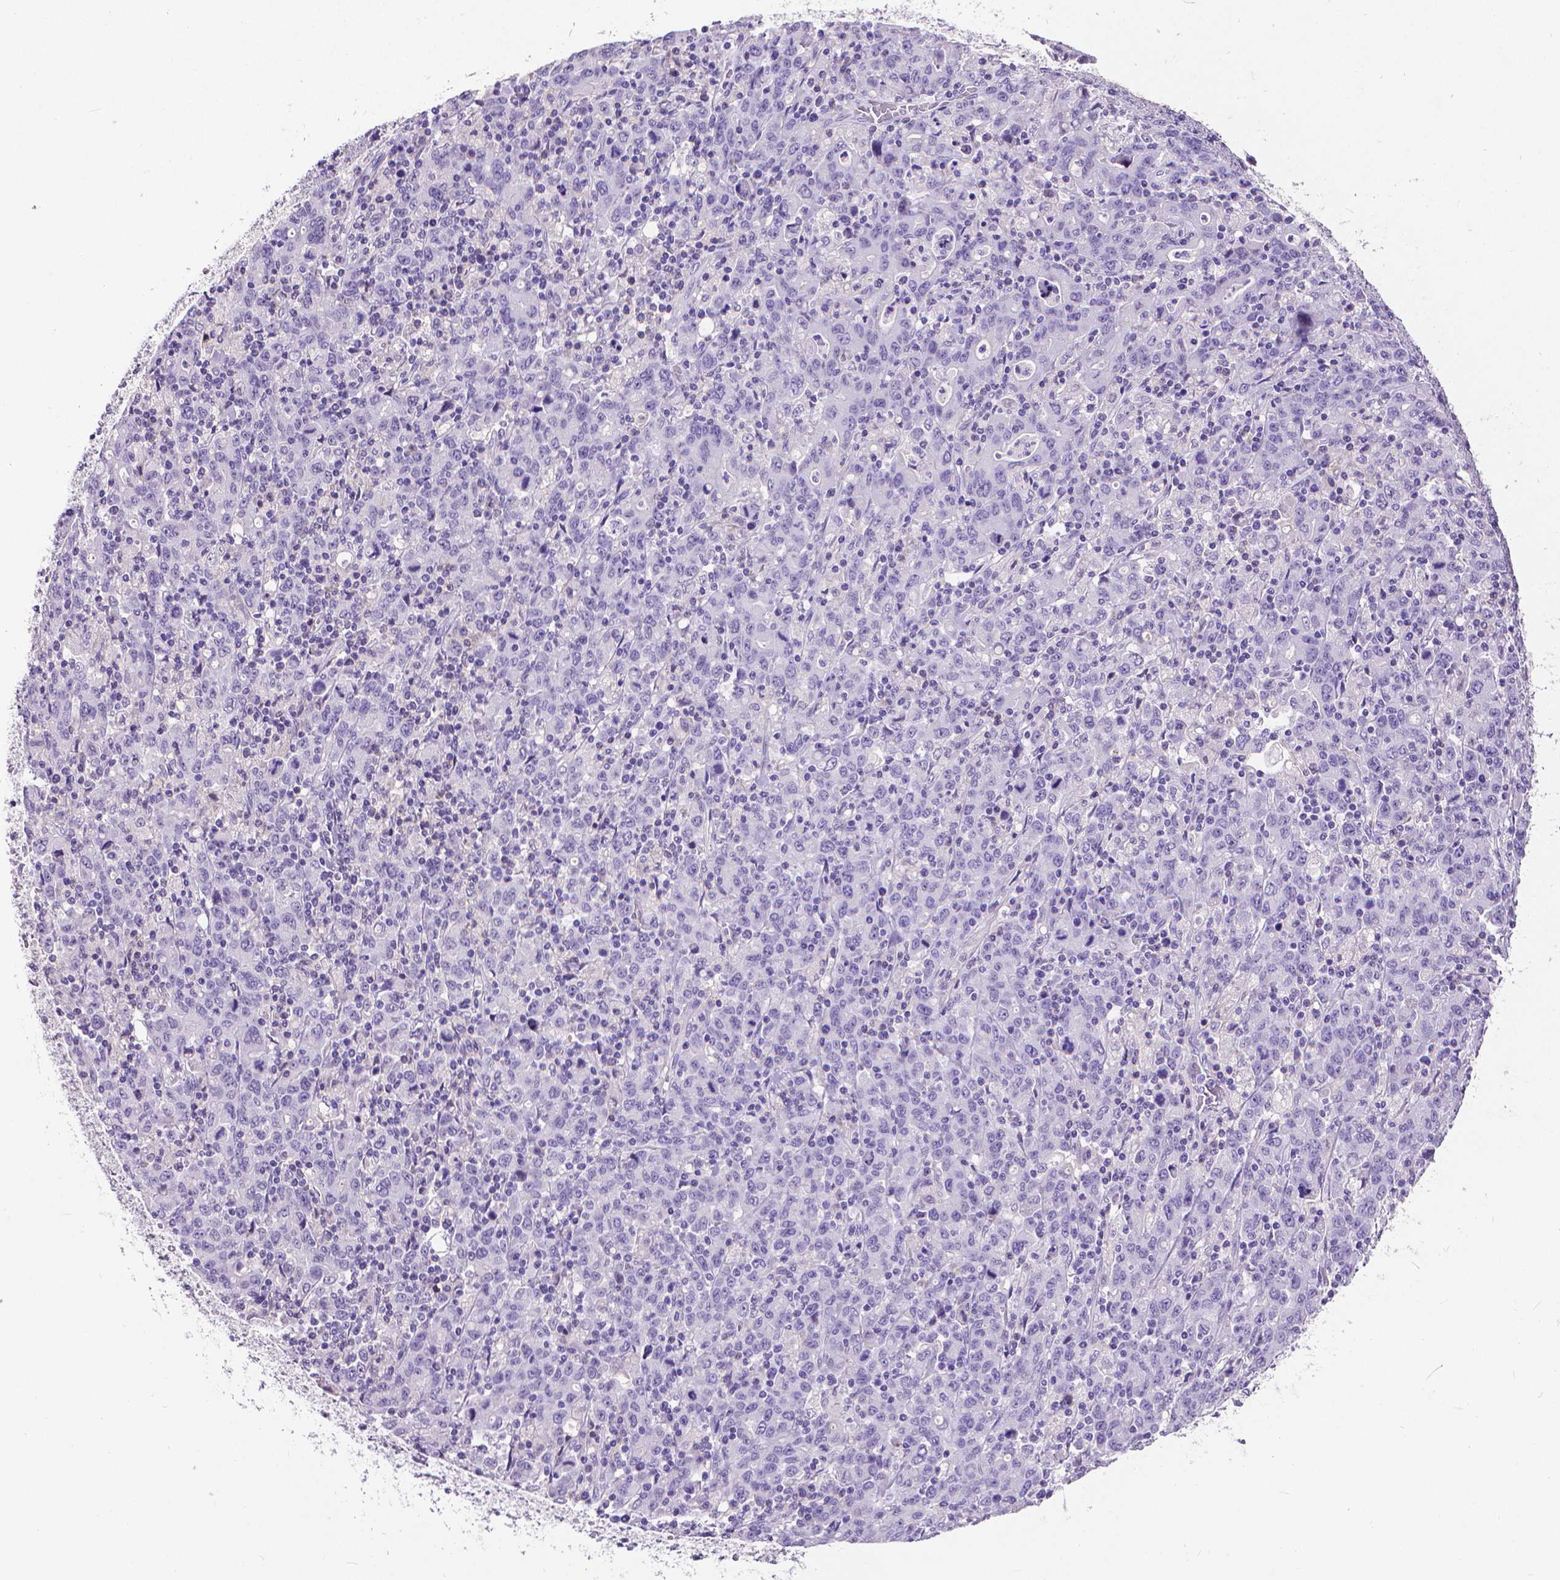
{"staining": {"intensity": "negative", "quantity": "none", "location": "none"}, "tissue": "stomach cancer", "cell_type": "Tumor cells", "image_type": "cancer", "snomed": [{"axis": "morphology", "description": "Adenocarcinoma, NOS"}, {"axis": "topography", "description": "Stomach, upper"}], "caption": "Immunohistochemistry photomicrograph of neoplastic tissue: stomach cancer stained with DAB (3,3'-diaminobenzidine) demonstrates no significant protein expression in tumor cells. (Immunohistochemistry (ihc), brightfield microscopy, high magnification).", "gene": "CD4", "patient": {"sex": "male", "age": 69}}